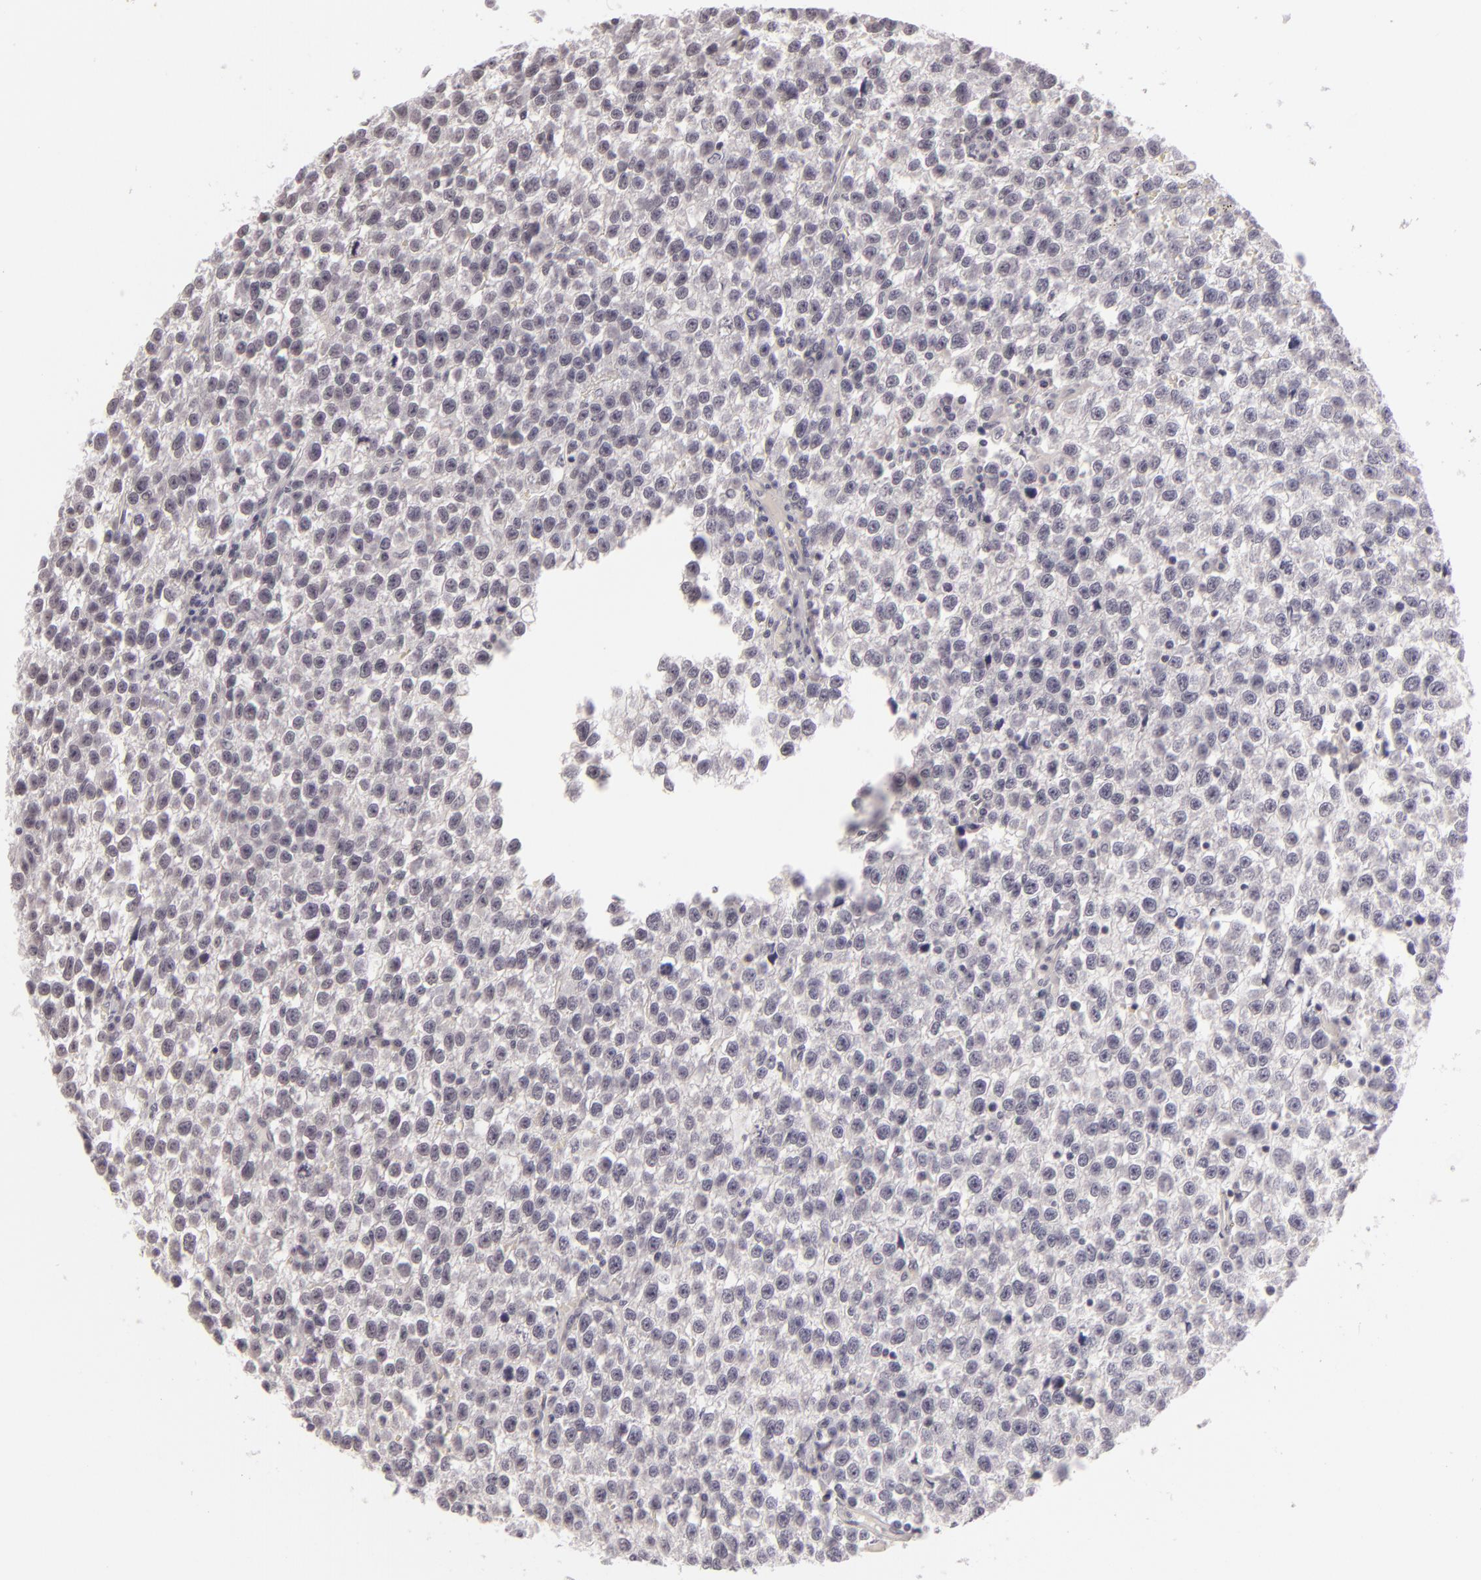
{"staining": {"intensity": "negative", "quantity": "none", "location": "none"}, "tissue": "testis cancer", "cell_type": "Tumor cells", "image_type": "cancer", "snomed": [{"axis": "morphology", "description": "Seminoma, NOS"}, {"axis": "topography", "description": "Testis"}], "caption": "Seminoma (testis) stained for a protein using IHC displays no positivity tumor cells.", "gene": "ZNF205", "patient": {"sex": "male", "age": 35}}